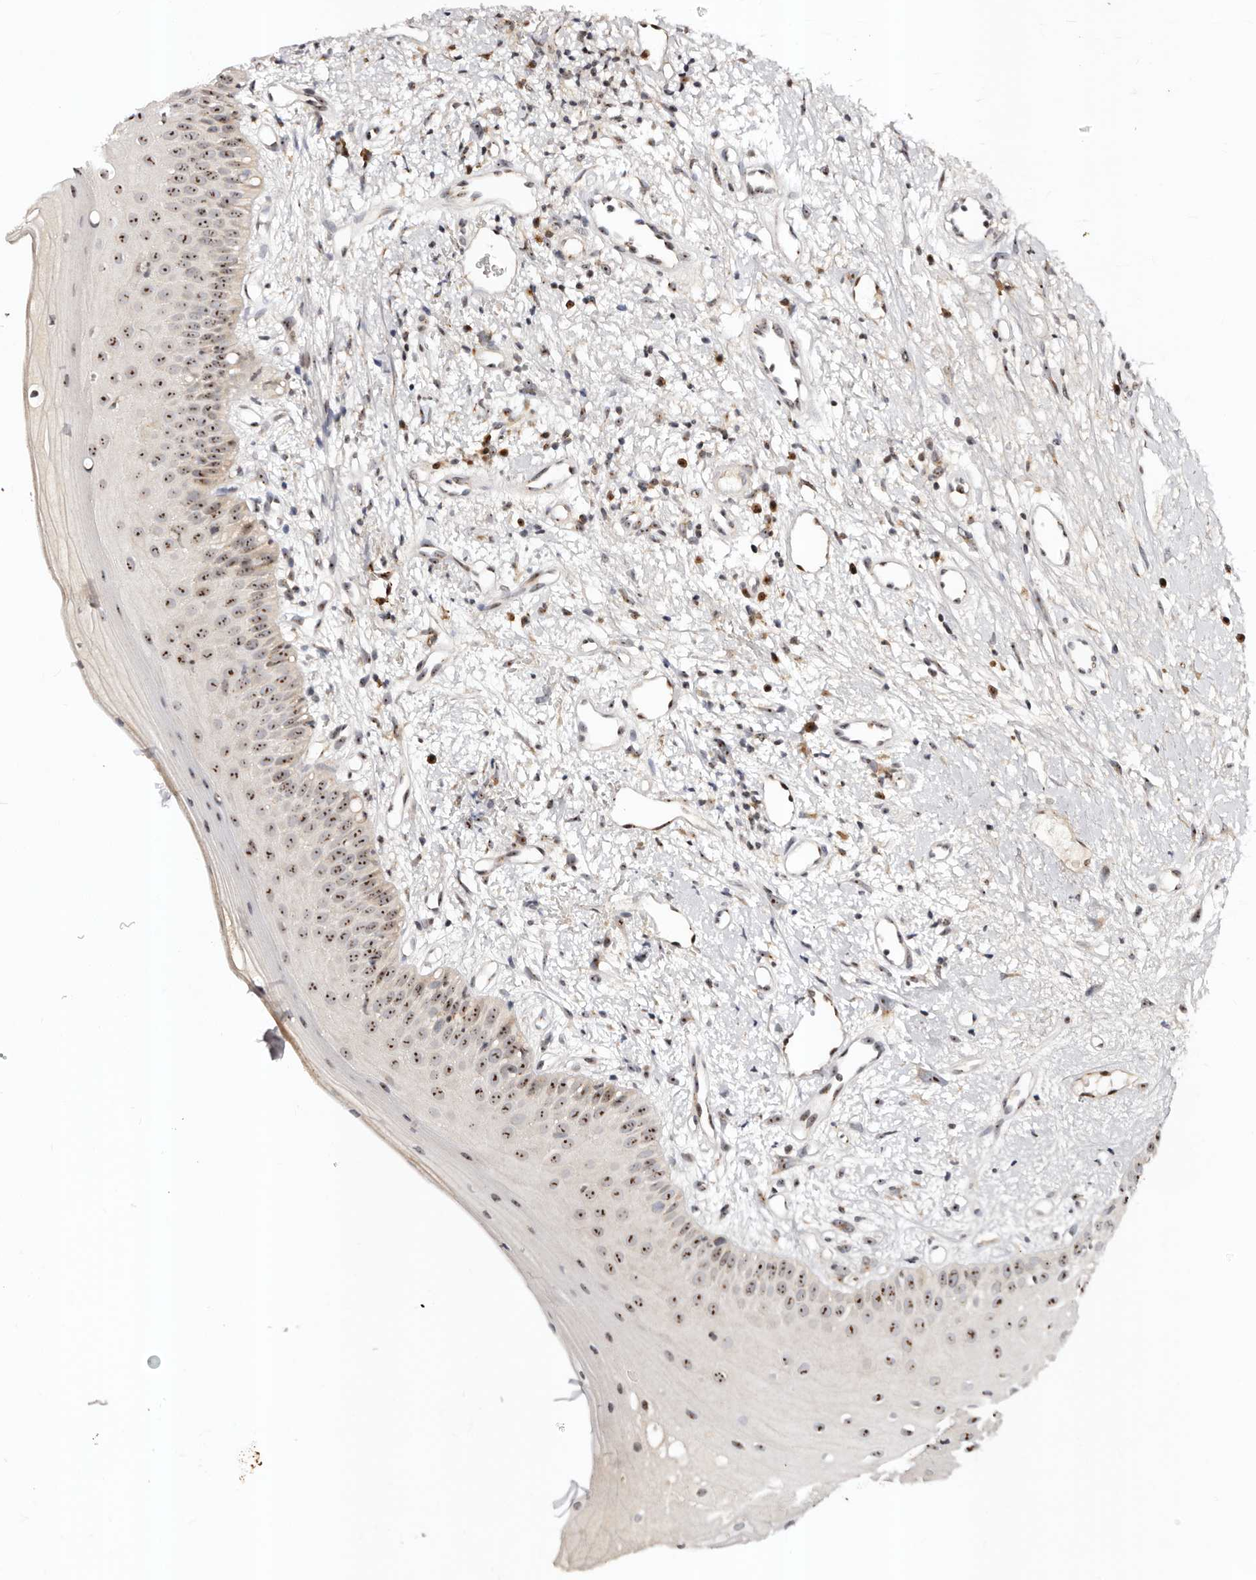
{"staining": {"intensity": "strong", "quantity": ">75%", "location": "nuclear"}, "tissue": "oral mucosa", "cell_type": "Squamous epithelial cells", "image_type": "normal", "snomed": [{"axis": "morphology", "description": "Normal tissue, NOS"}, {"axis": "topography", "description": "Oral tissue"}], "caption": "Immunohistochemistry (IHC) (DAB (3,3'-diaminobenzidine)) staining of normal oral mucosa exhibits strong nuclear protein staining in approximately >75% of squamous epithelial cells. Immunohistochemistry stains the protein in brown and the nuclei are stained blue.", "gene": "APOL6", "patient": {"sex": "female", "age": 63}}